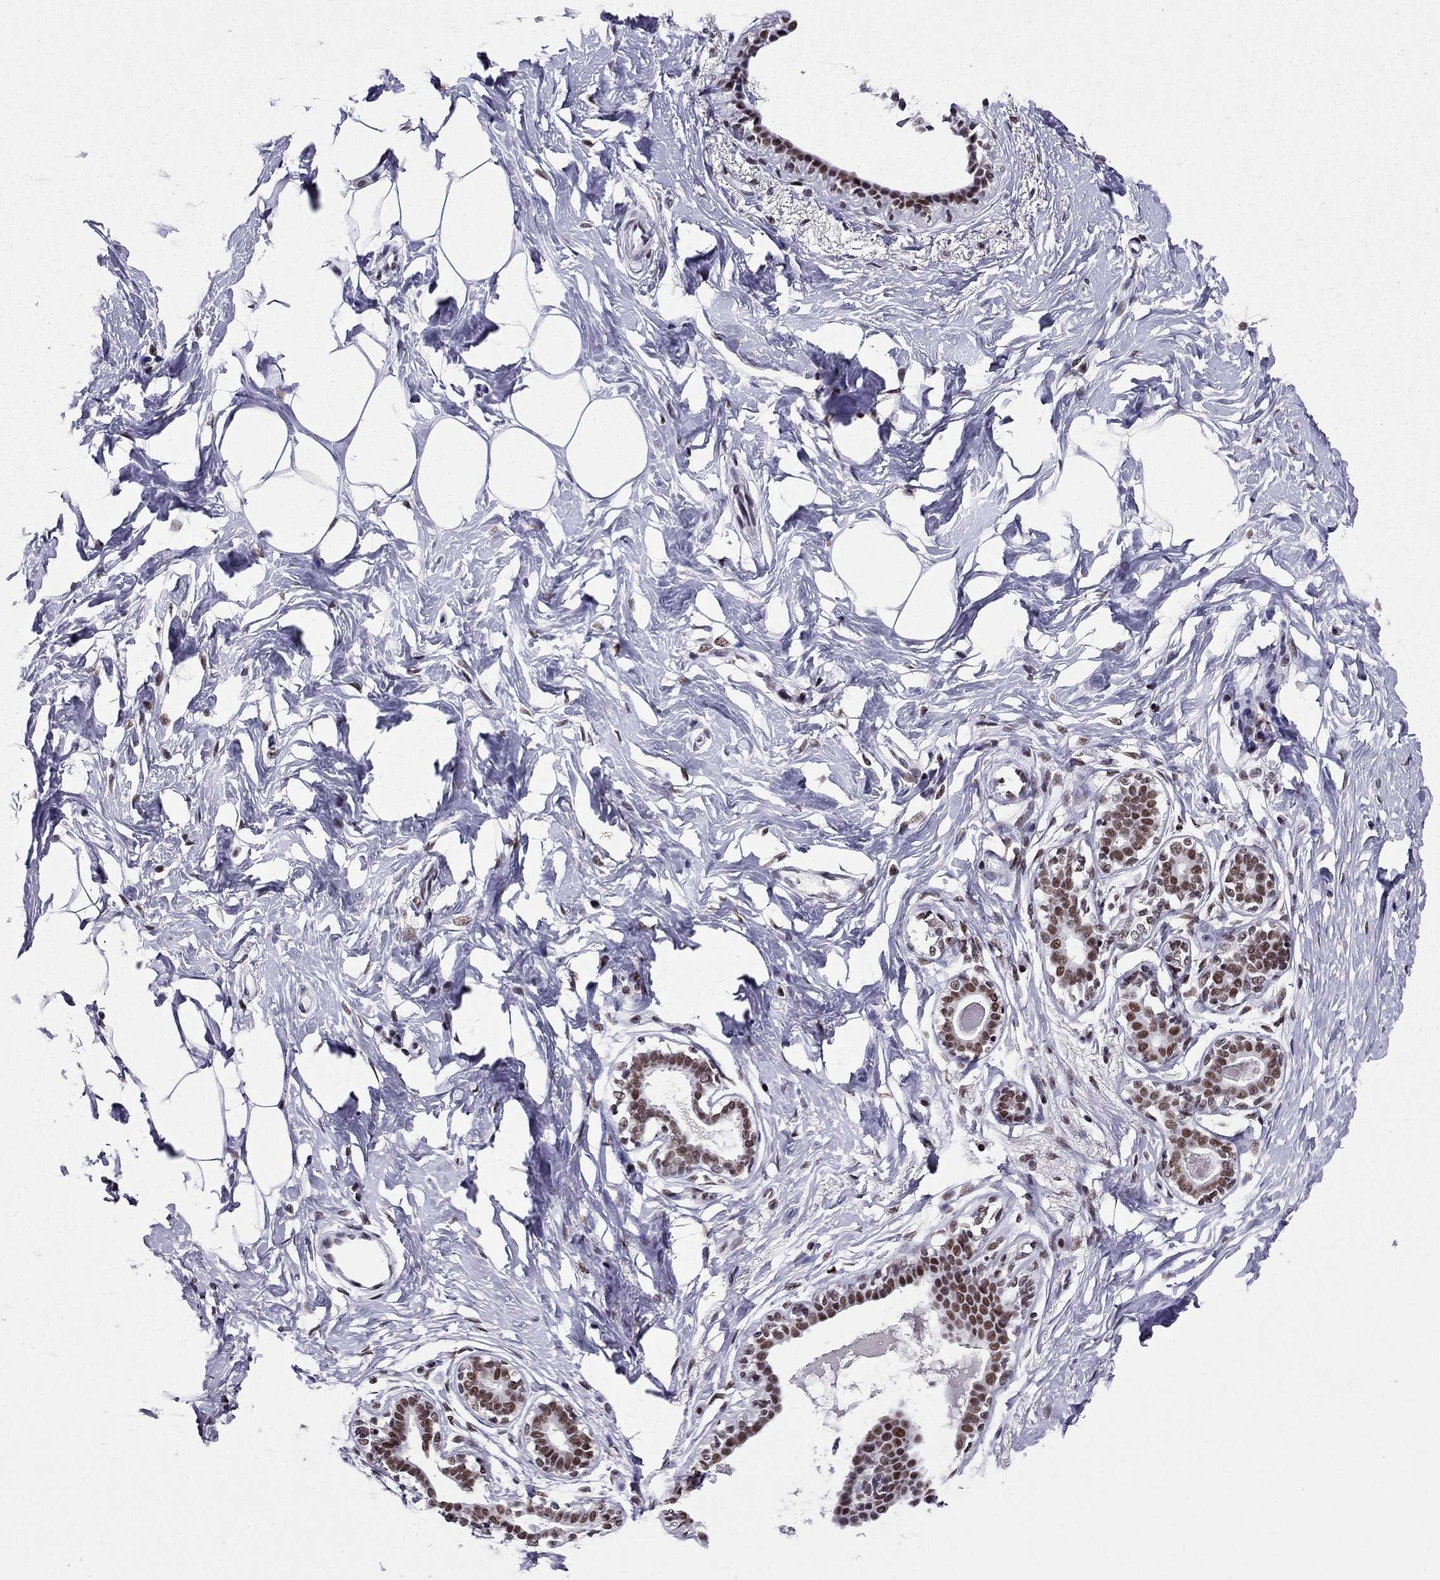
{"staining": {"intensity": "negative", "quantity": "none", "location": "none"}, "tissue": "breast", "cell_type": "Adipocytes", "image_type": "normal", "snomed": [{"axis": "morphology", "description": "Normal tissue, NOS"}, {"axis": "morphology", "description": "Lobular carcinoma, in situ"}, {"axis": "topography", "description": "Breast"}], "caption": "High power microscopy micrograph of an IHC image of benign breast, revealing no significant expression in adipocytes. (IHC, brightfield microscopy, high magnification).", "gene": "ZNF420", "patient": {"sex": "female", "age": 35}}